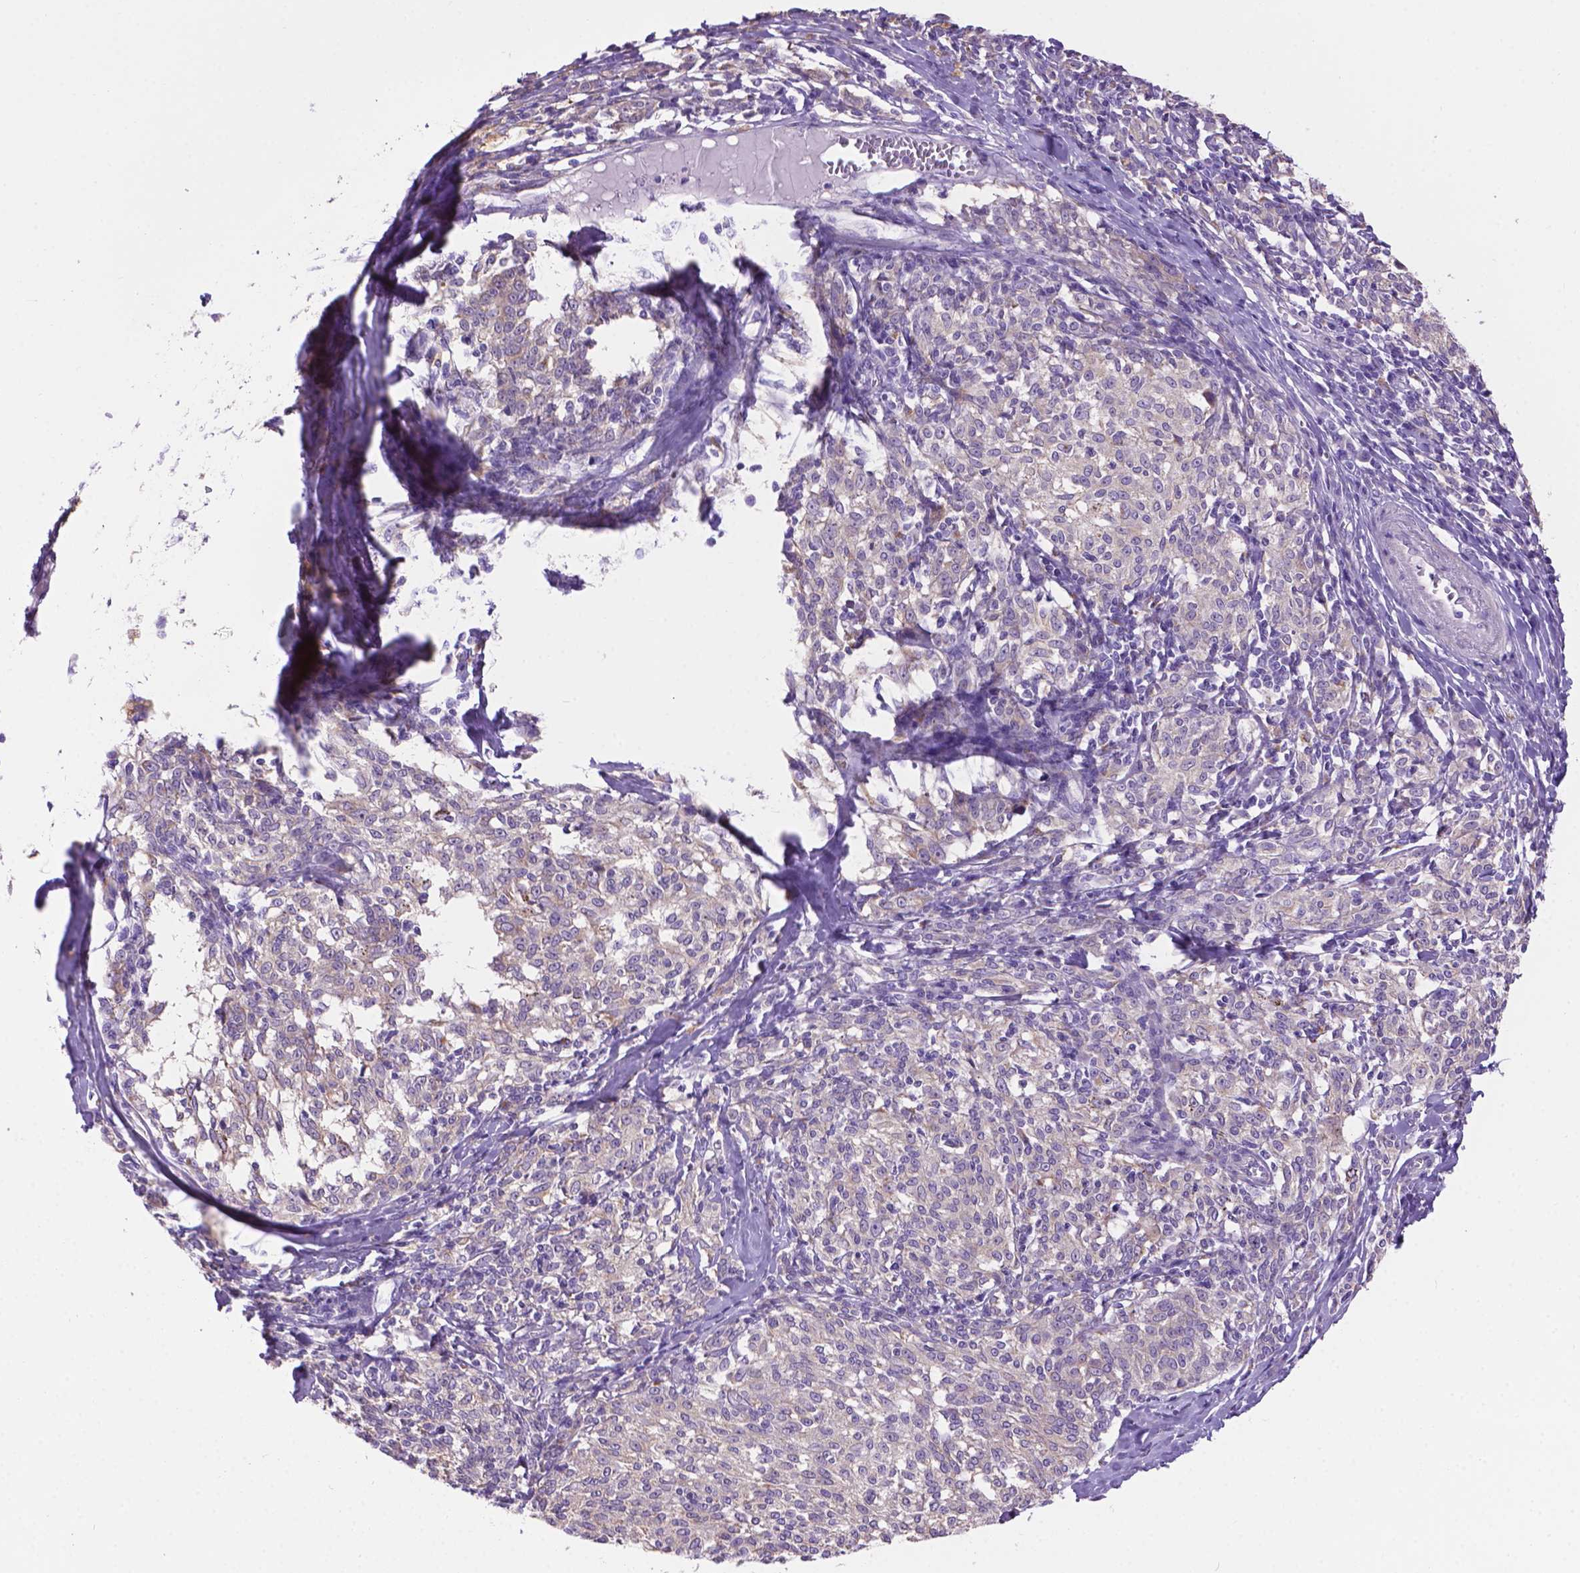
{"staining": {"intensity": "negative", "quantity": "none", "location": "none"}, "tissue": "melanoma", "cell_type": "Tumor cells", "image_type": "cancer", "snomed": [{"axis": "morphology", "description": "Malignant melanoma, NOS"}, {"axis": "topography", "description": "Skin"}], "caption": "High power microscopy micrograph of an IHC histopathology image of malignant melanoma, revealing no significant expression in tumor cells.", "gene": "CDH7", "patient": {"sex": "female", "age": 72}}